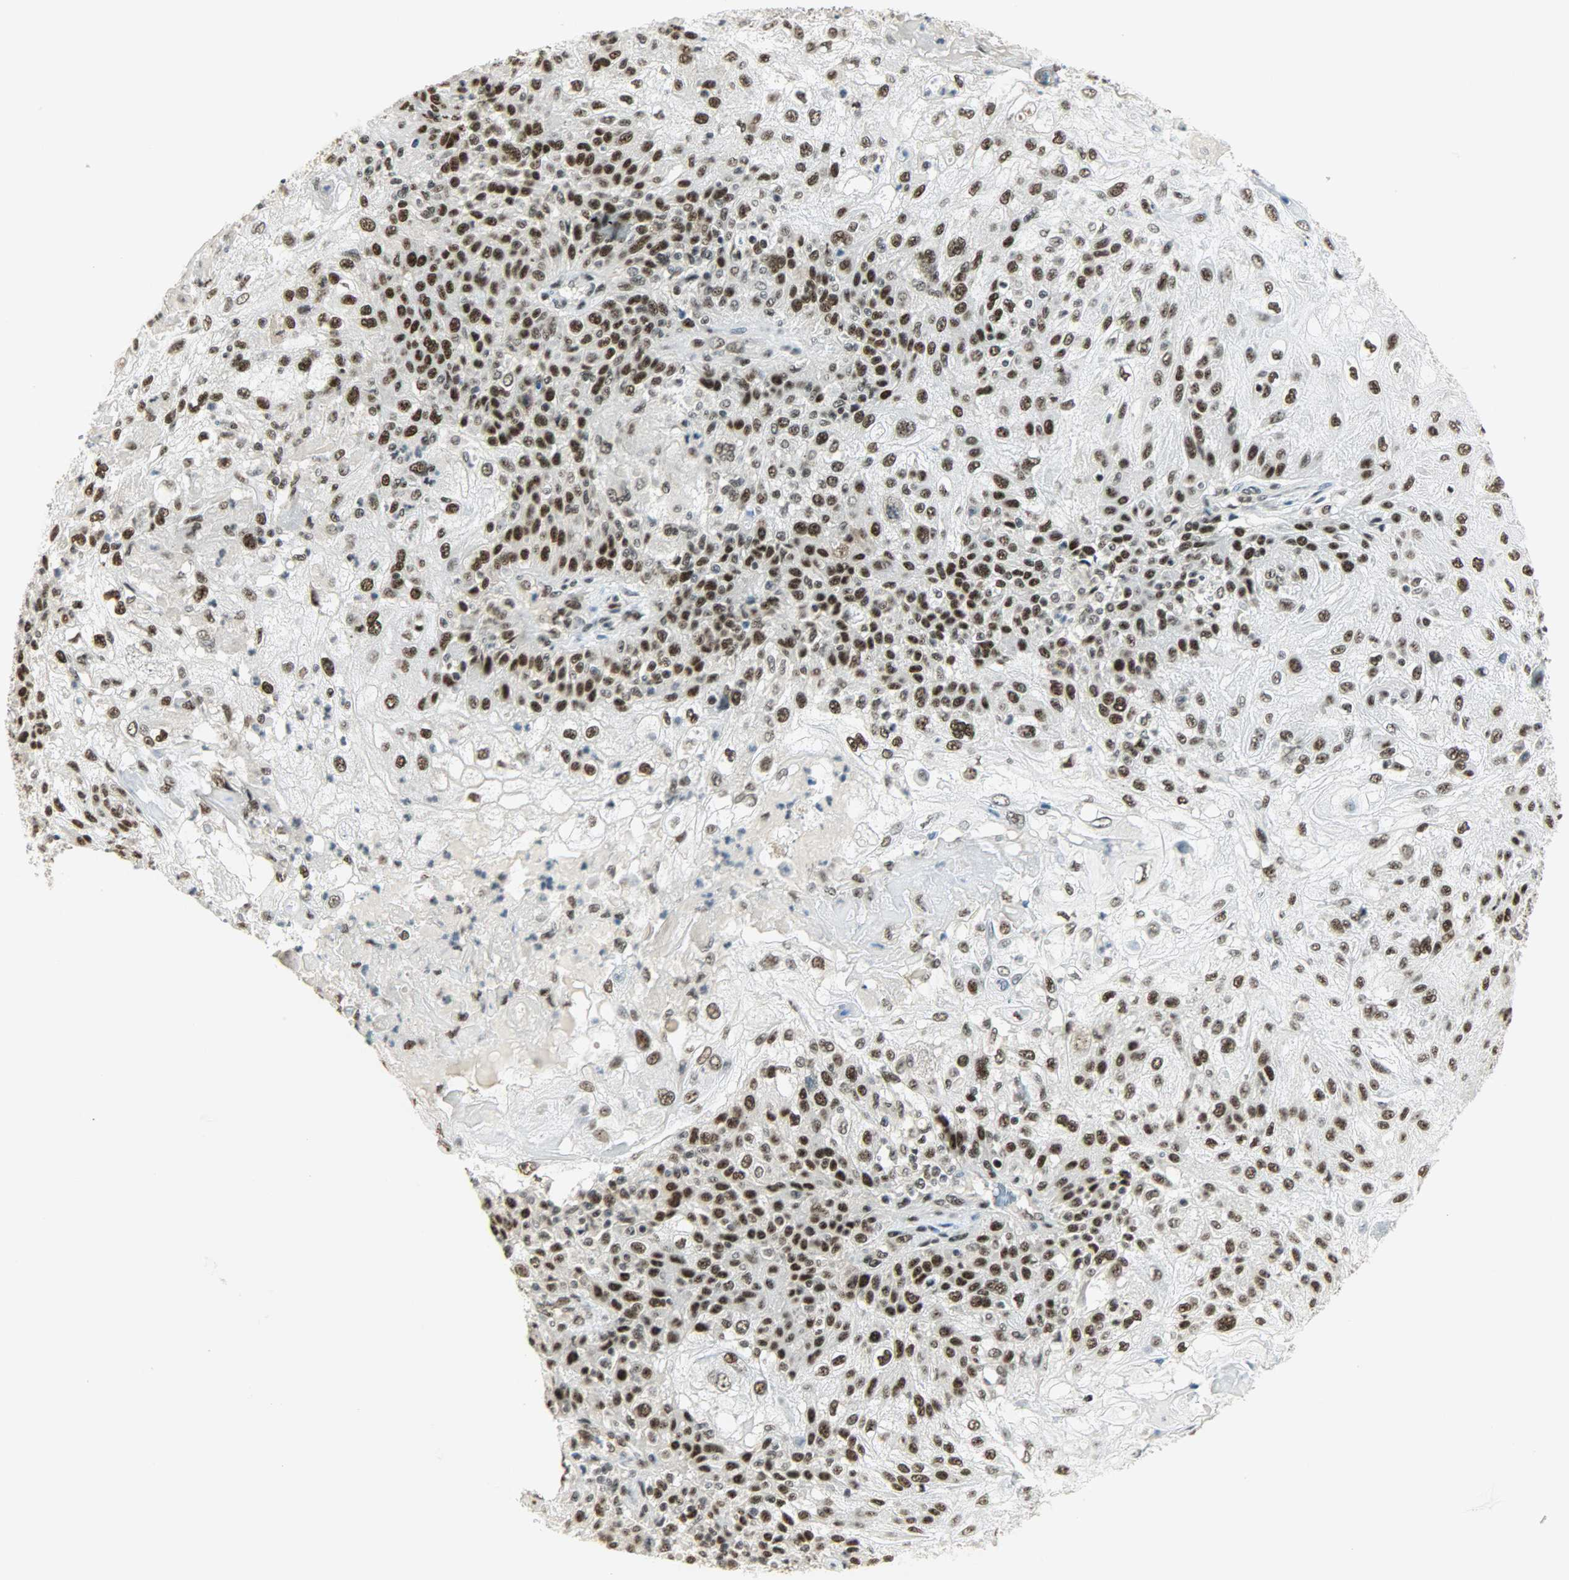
{"staining": {"intensity": "strong", "quantity": ">75%", "location": "nuclear"}, "tissue": "skin cancer", "cell_type": "Tumor cells", "image_type": "cancer", "snomed": [{"axis": "morphology", "description": "Normal tissue, NOS"}, {"axis": "morphology", "description": "Squamous cell carcinoma, NOS"}, {"axis": "topography", "description": "Skin"}], "caption": "Brown immunohistochemical staining in squamous cell carcinoma (skin) exhibits strong nuclear staining in approximately >75% of tumor cells.", "gene": "SUGP1", "patient": {"sex": "female", "age": 83}}